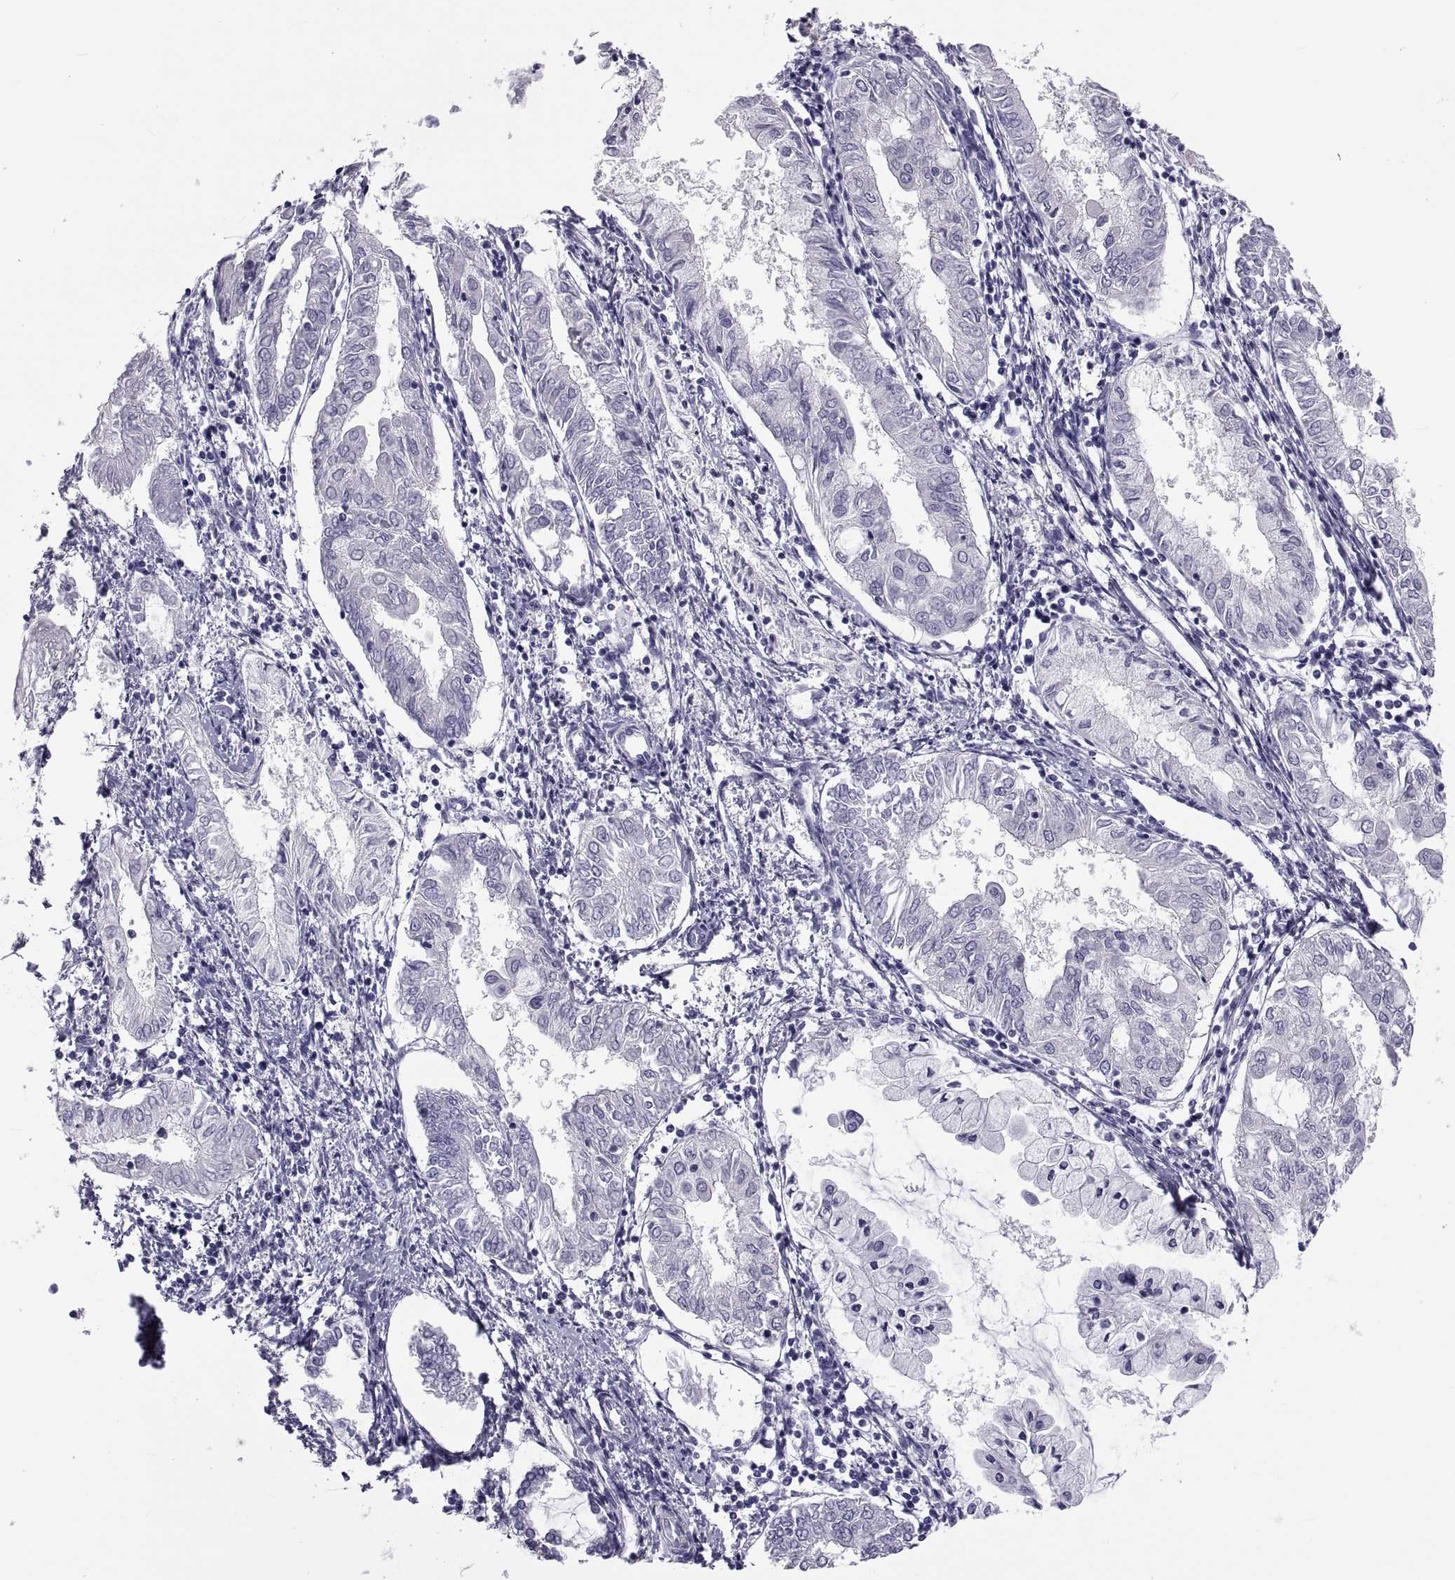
{"staining": {"intensity": "negative", "quantity": "none", "location": "none"}, "tissue": "endometrial cancer", "cell_type": "Tumor cells", "image_type": "cancer", "snomed": [{"axis": "morphology", "description": "Adenocarcinoma, NOS"}, {"axis": "topography", "description": "Endometrium"}], "caption": "The micrograph shows no staining of tumor cells in adenocarcinoma (endometrial).", "gene": "MAGEB1", "patient": {"sex": "female", "age": 68}}